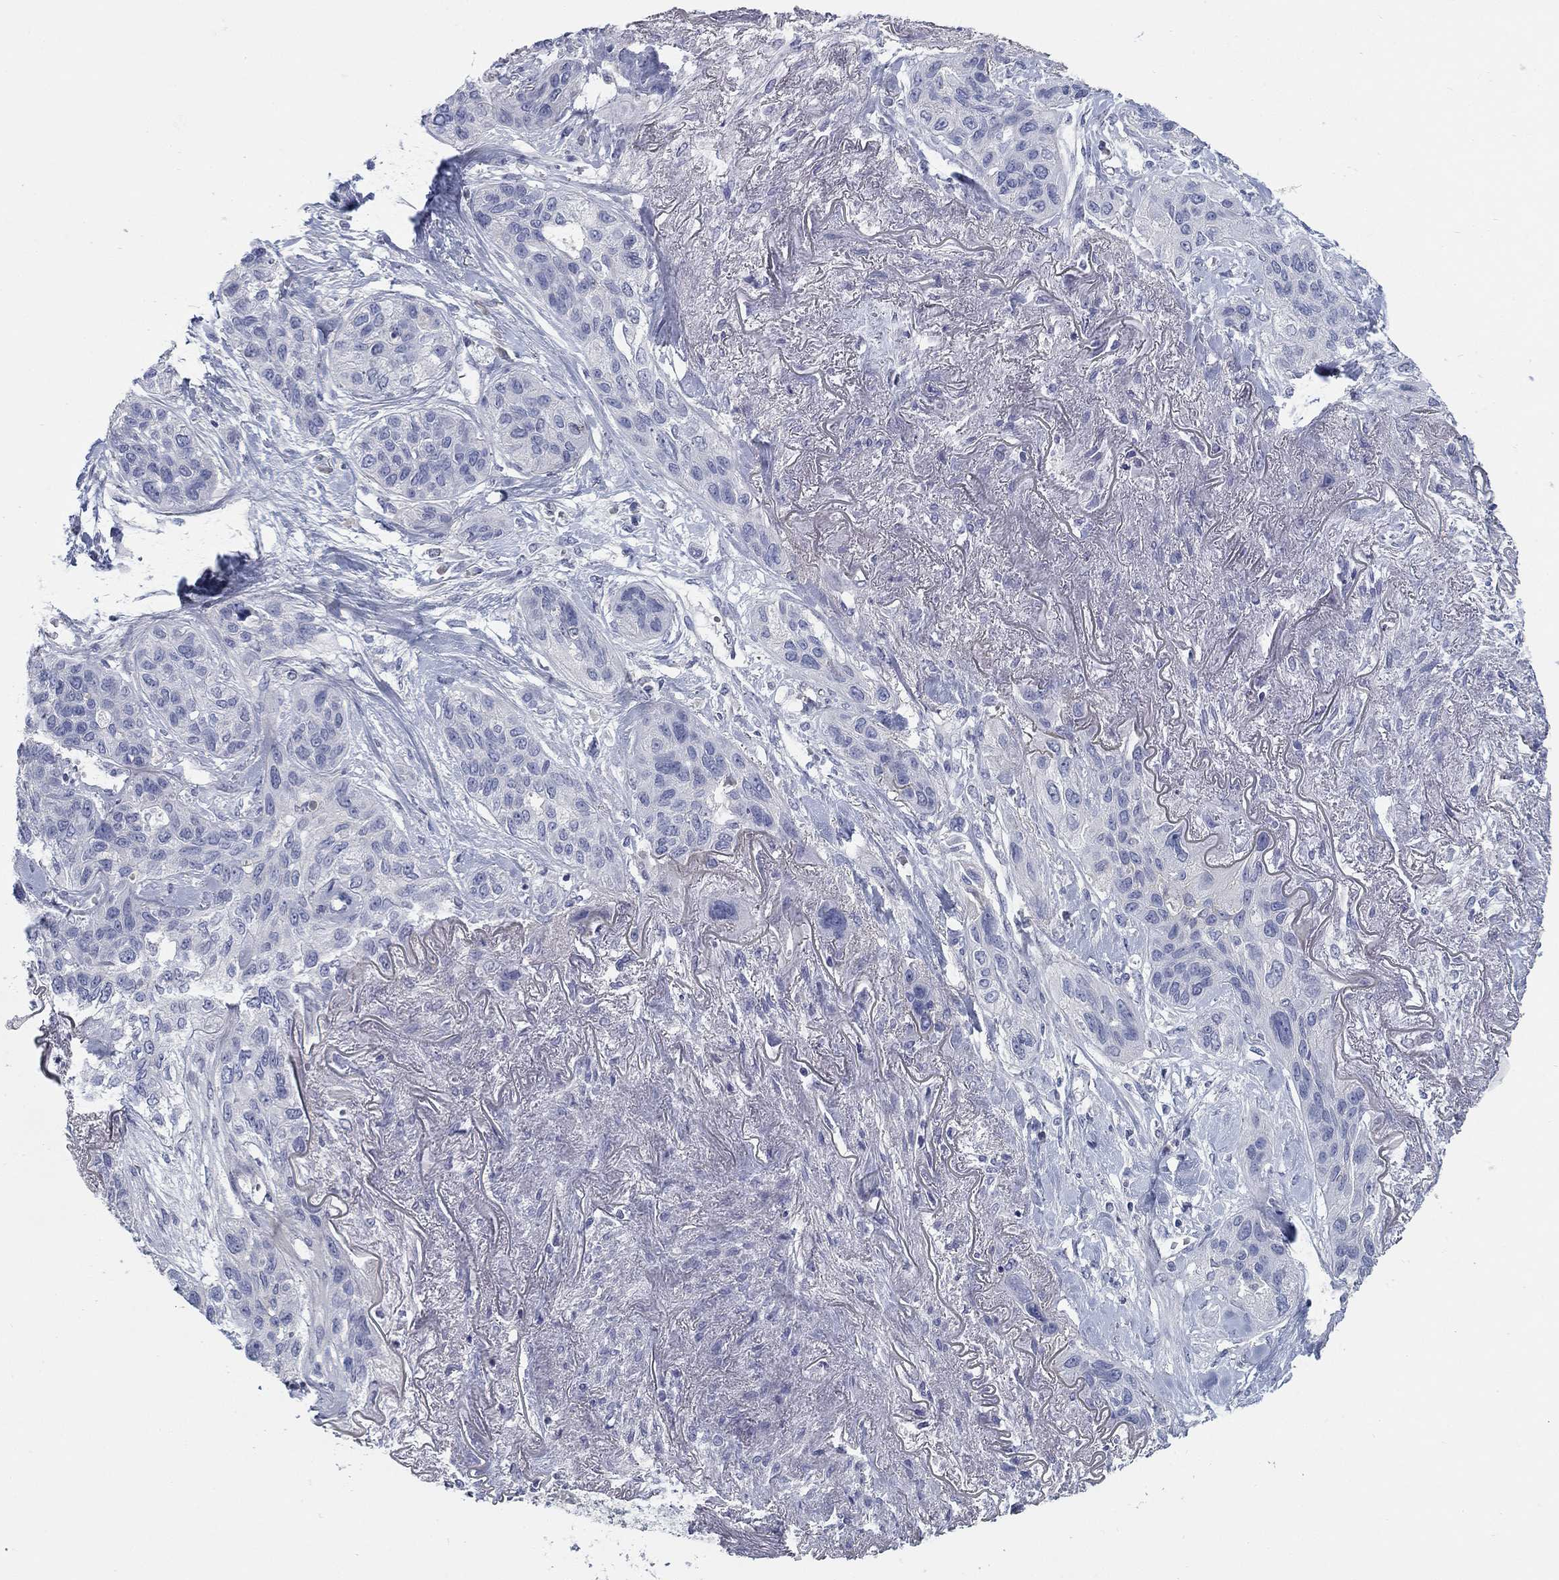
{"staining": {"intensity": "negative", "quantity": "none", "location": "none"}, "tissue": "lung cancer", "cell_type": "Tumor cells", "image_type": "cancer", "snomed": [{"axis": "morphology", "description": "Squamous cell carcinoma, NOS"}, {"axis": "topography", "description": "Lung"}], "caption": "This is an IHC photomicrograph of human lung cancer. There is no staining in tumor cells.", "gene": "TMEM249", "patient": {"sex": "female", "age": 70}}